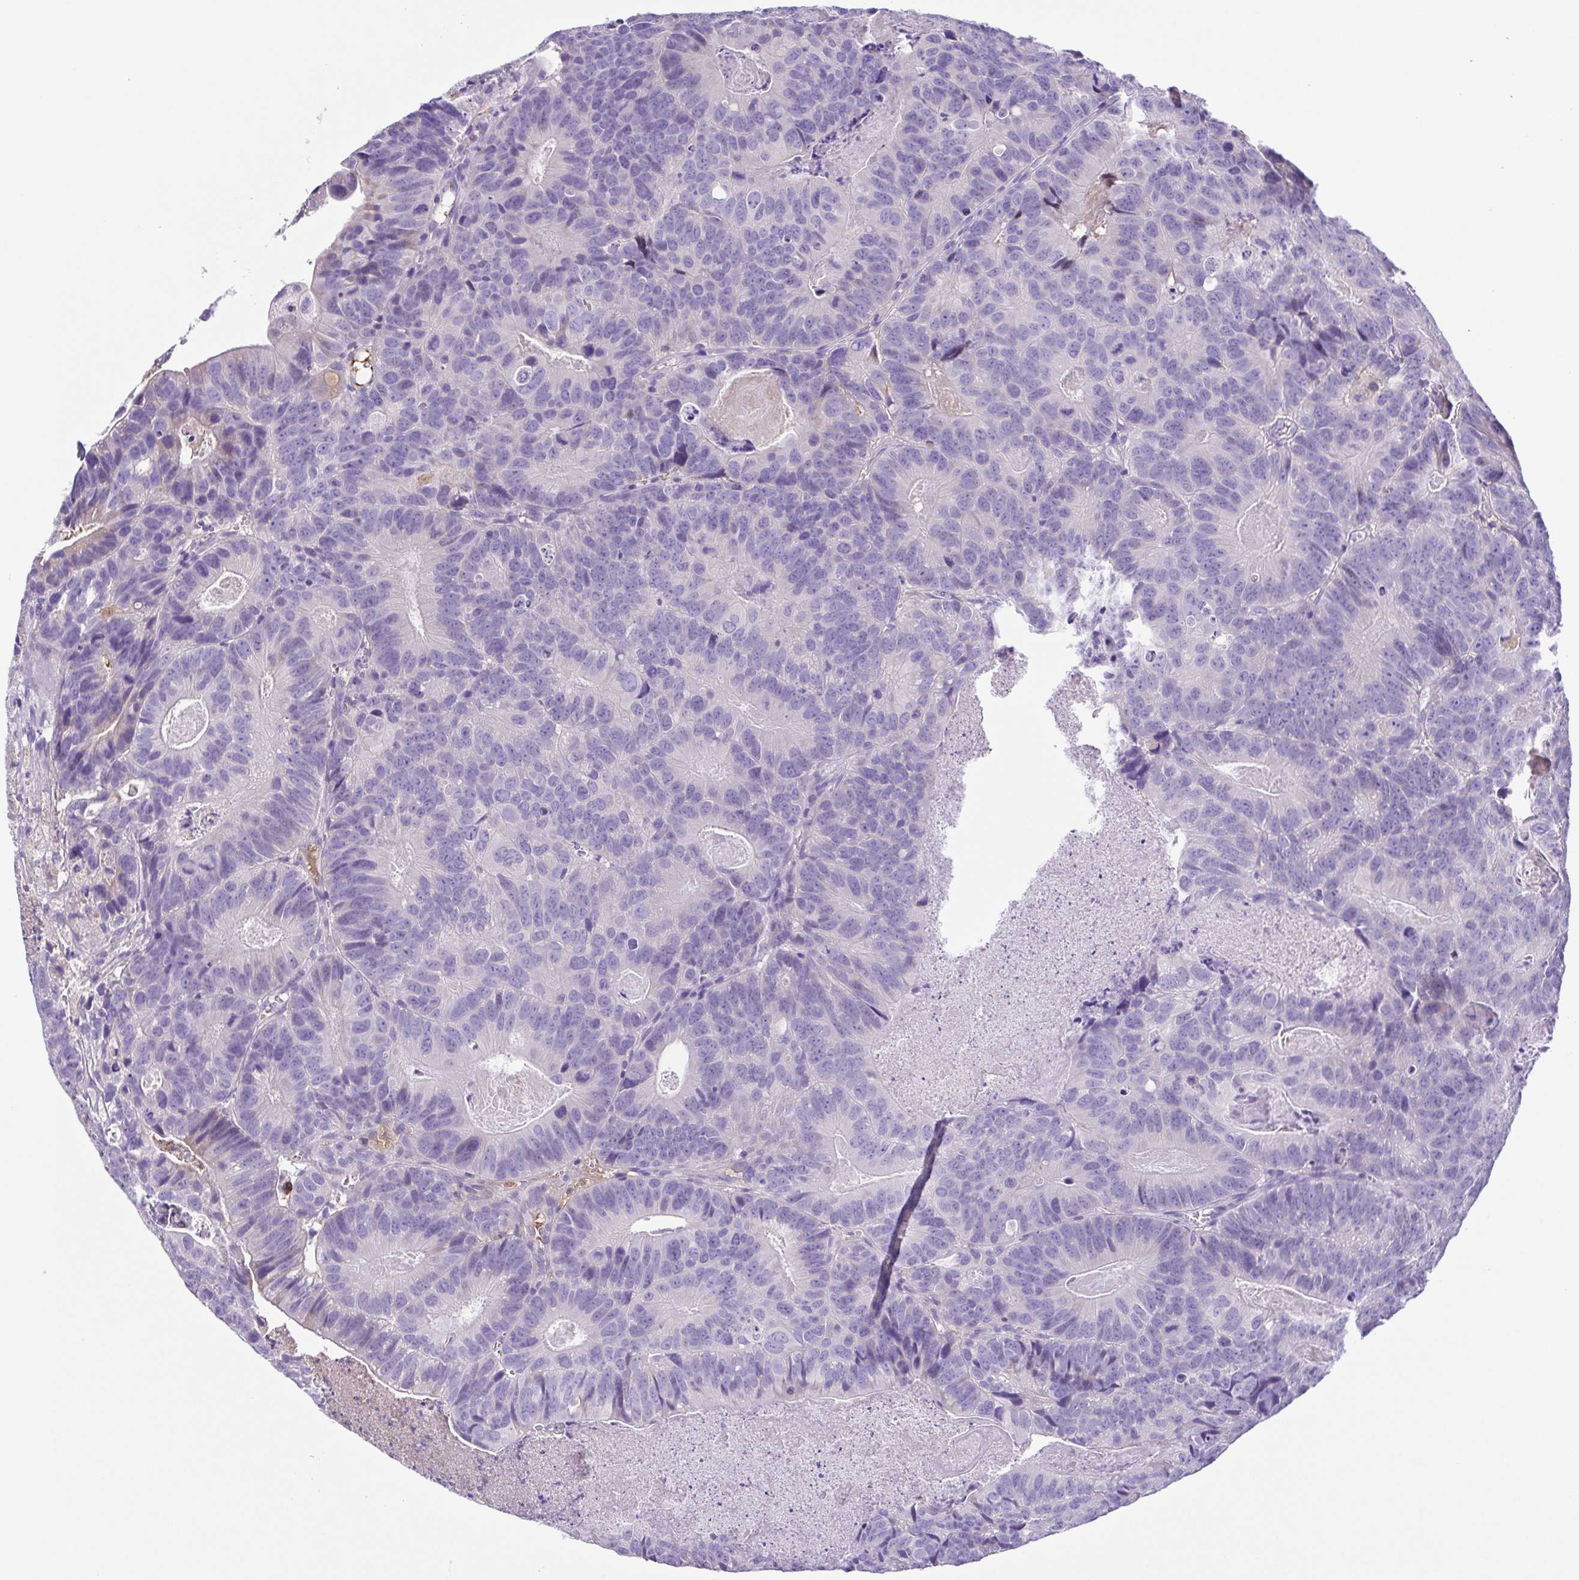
{"staining": {"intensity": "negative", "quantity": "none", "location": "none"}, "tissue": "head and neck cancer", "cell_type": "Tumor cells", "image_type": "cancer", "snomed": [{"axis": "morphology", "description": "Adenocarcinoma, NOS"}, {"axis": "topography", "description": "Head-Neck"}], "caption": "Tumor cells are negative for protein expression in human head and neck cancer (adenocarcinoma).", "gene": "IGFL1", "patient": {"sex": "male", "age": 62}}